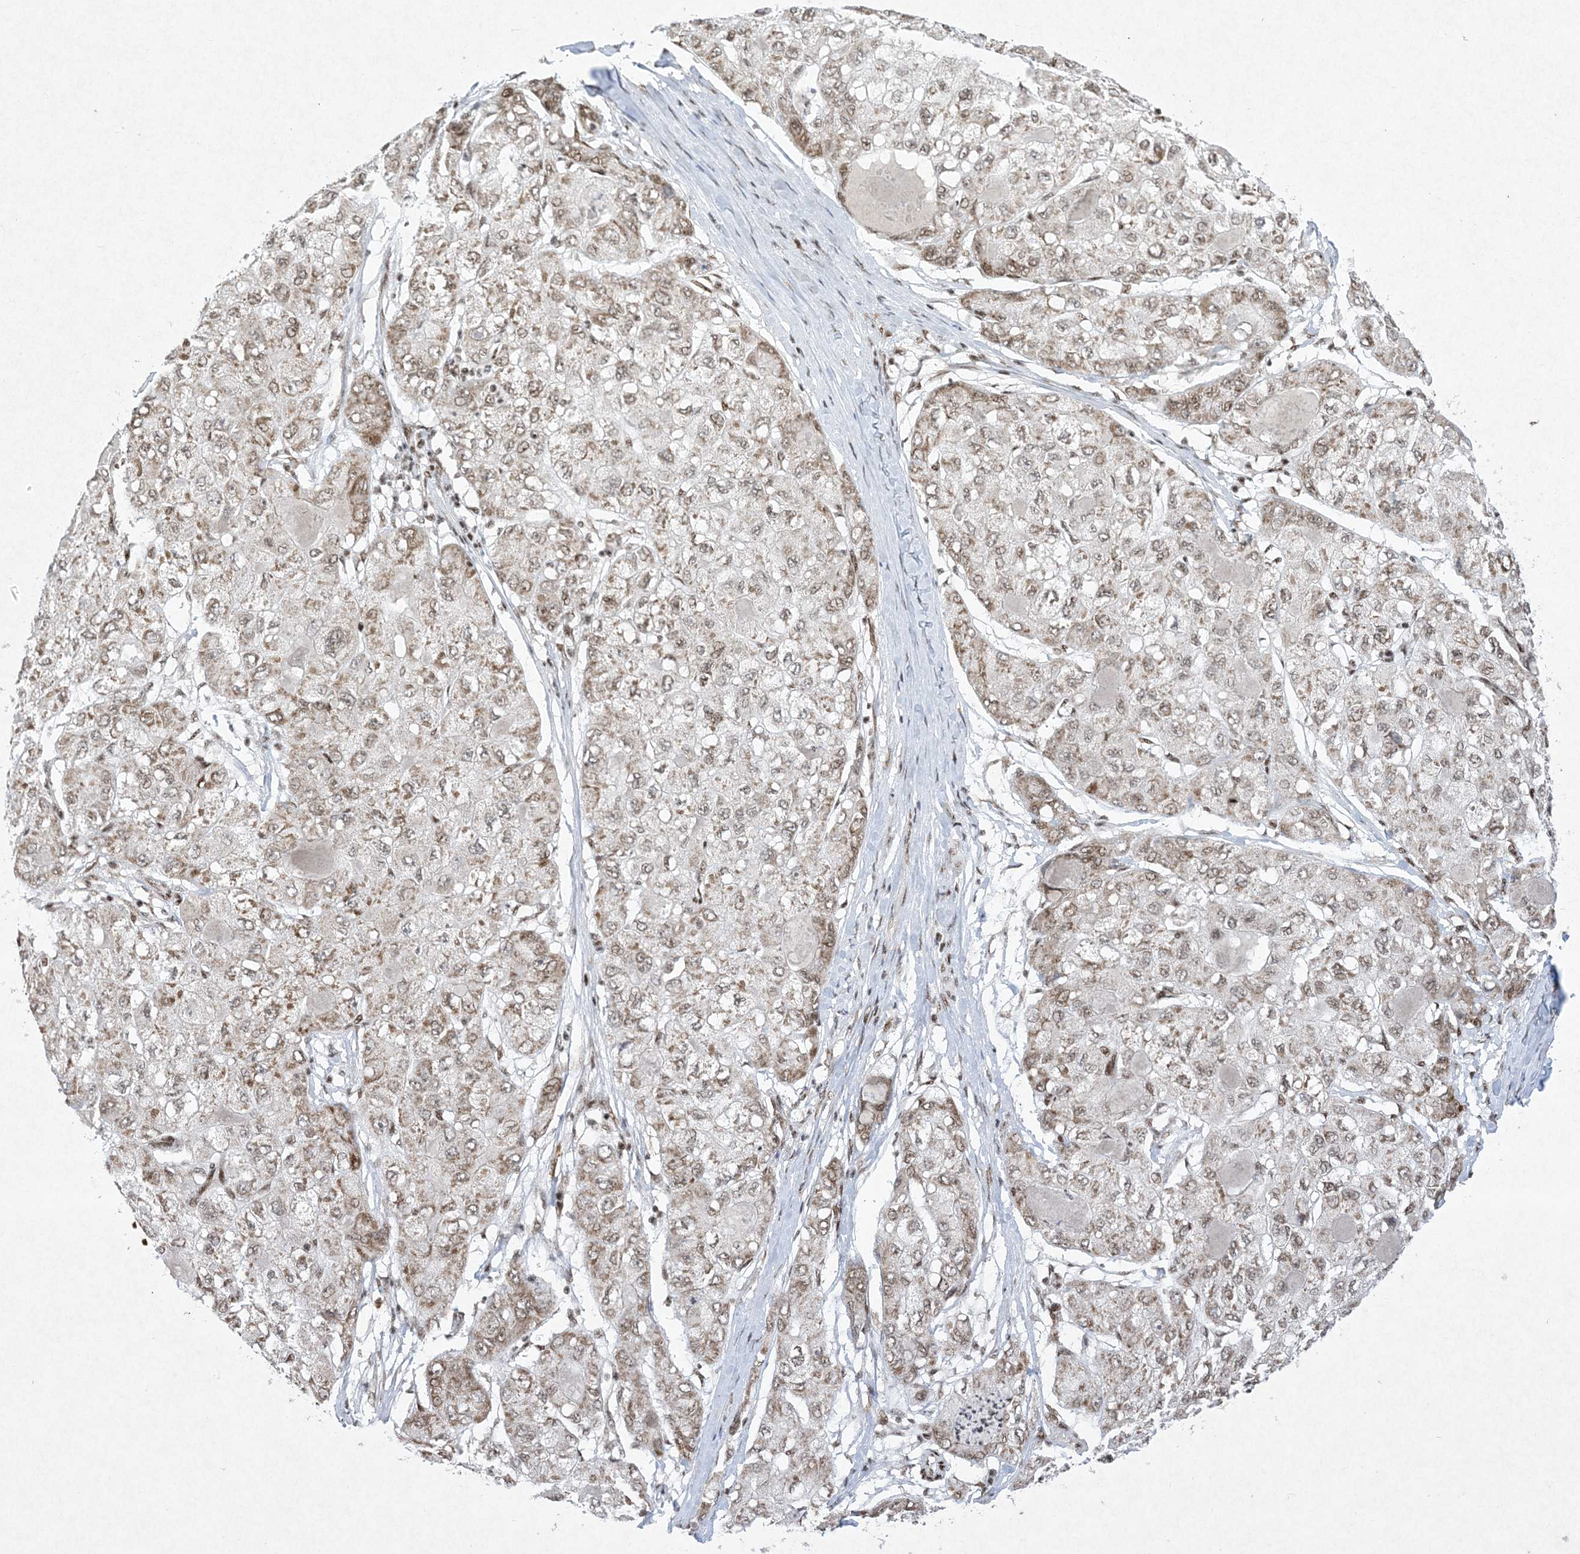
{"staining": {"intensity": "weak", "quantity": ">75%", "location": "nuclear"}, "tissue": "liver cancer", "cell_type": "Tumor cells", "image_type": "cancer", "snomed": [{"axis": "morphology", "description": "Carcinoma, Hepatocellular, NOS"}, {"axis": "topography", "description": "Liver"}], "caption": "A histopathology image of human liver hepatocellular carcinoma stained for a protein displays weak nuclear brown staining in tumor cells. The staining was performed using DAB to visualize the protein expression in brown, while the nuclei were stained in blue with hematoxylin (Magnification: 20x).", "gene": "PKNOX2", "patient": {"sex": "male", "age": 80}}